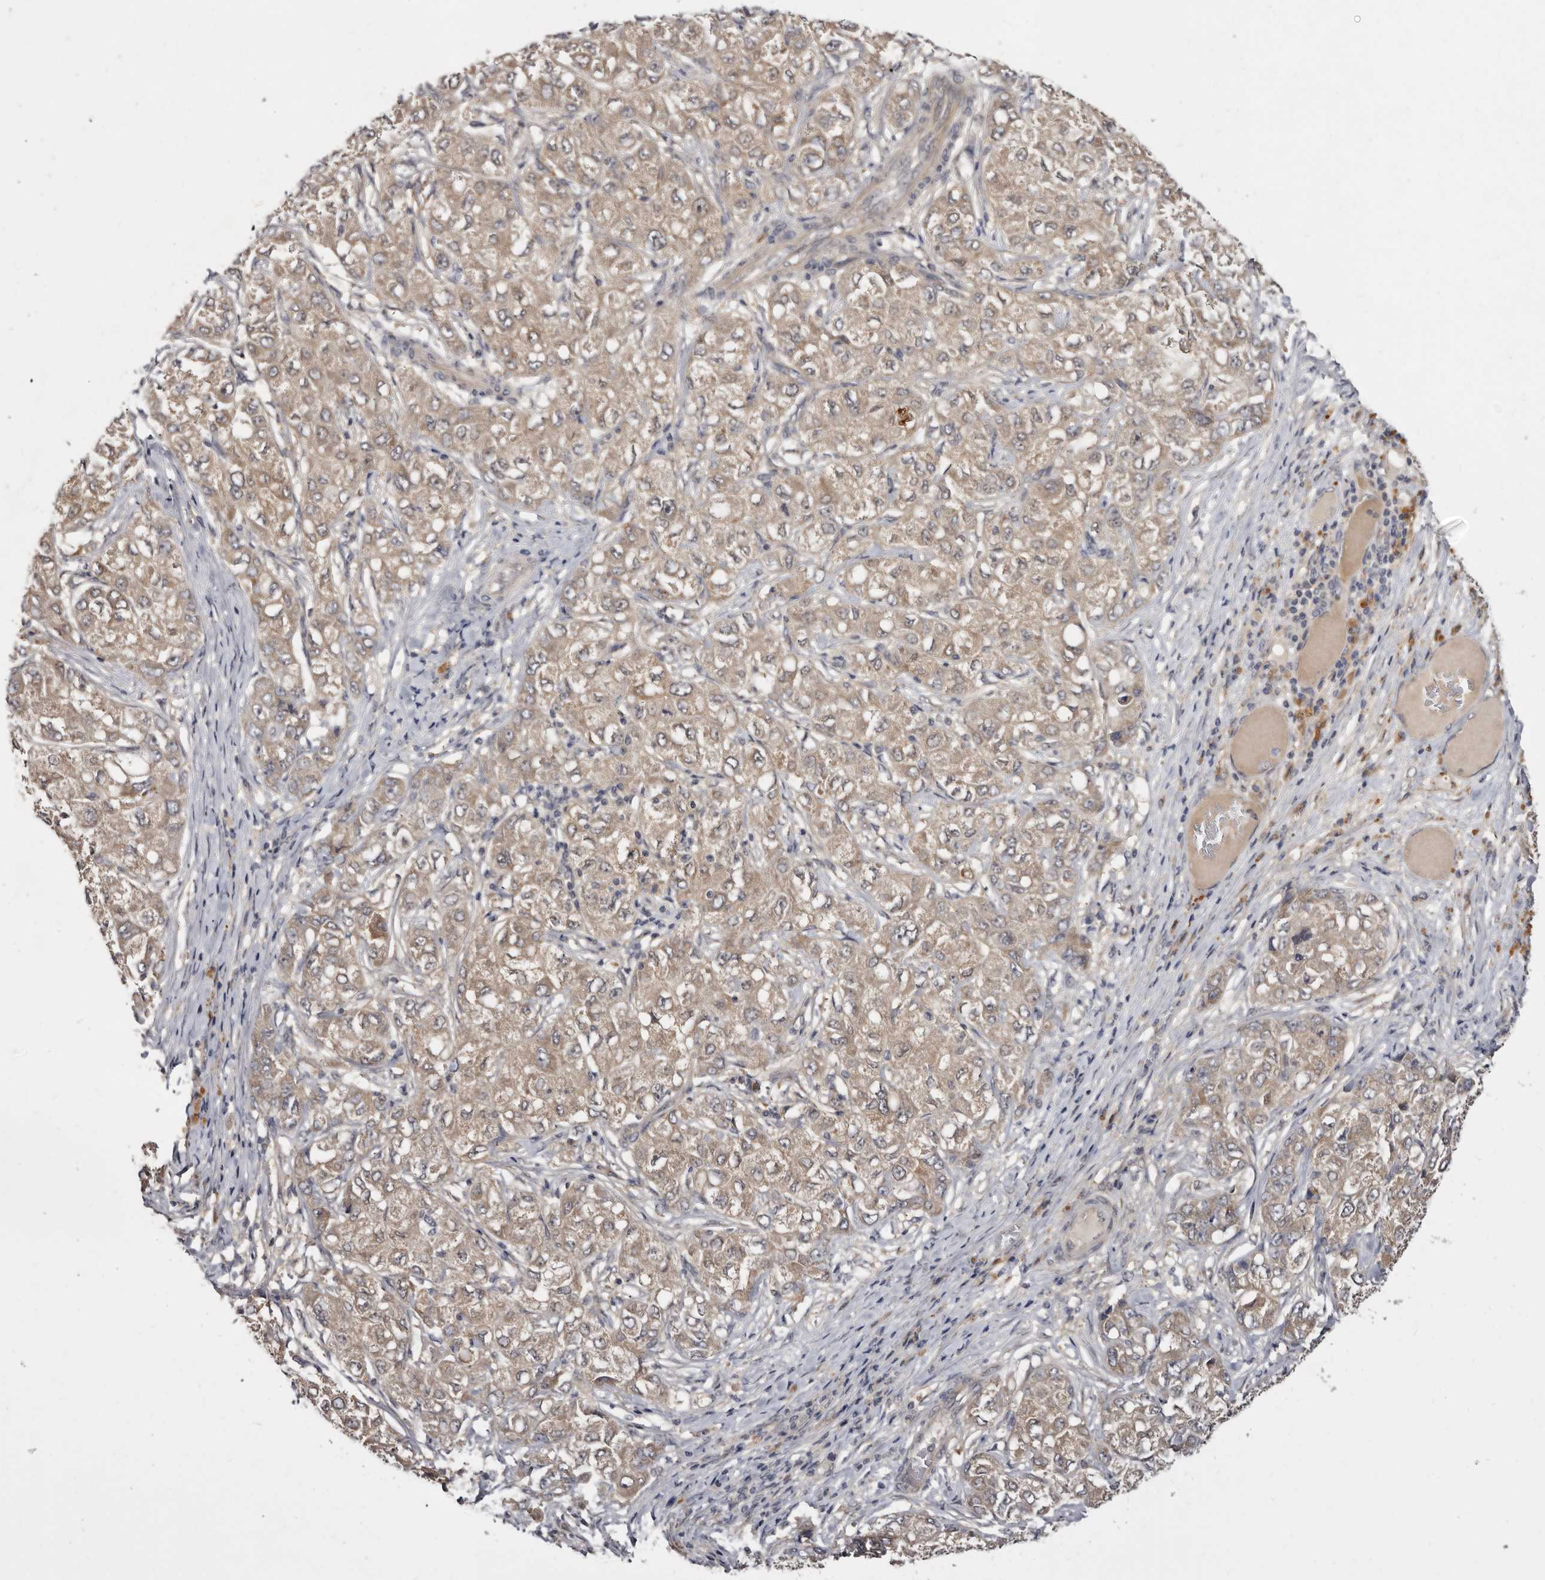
{"staining": {"intensity": "weak", "quantity": ">75%", "location": "cytoplasmic/membranous"}, "tissue": "liver cancer", "cell_type": "Tumor cells", "image_type": "cancer", "snomed": [{"axis": "morphology", "description": "Carcinoma, Hepatocellular, NOS"}, {"axis": "topography", "description": "Liver"}], "caption": "Human liver cancer (hepatocellular carcinoma) stained with a protein marker reveals weak staining in tumor cells.", "gene": "INAVA", "patient": {"sex": "male", "age": 80}}